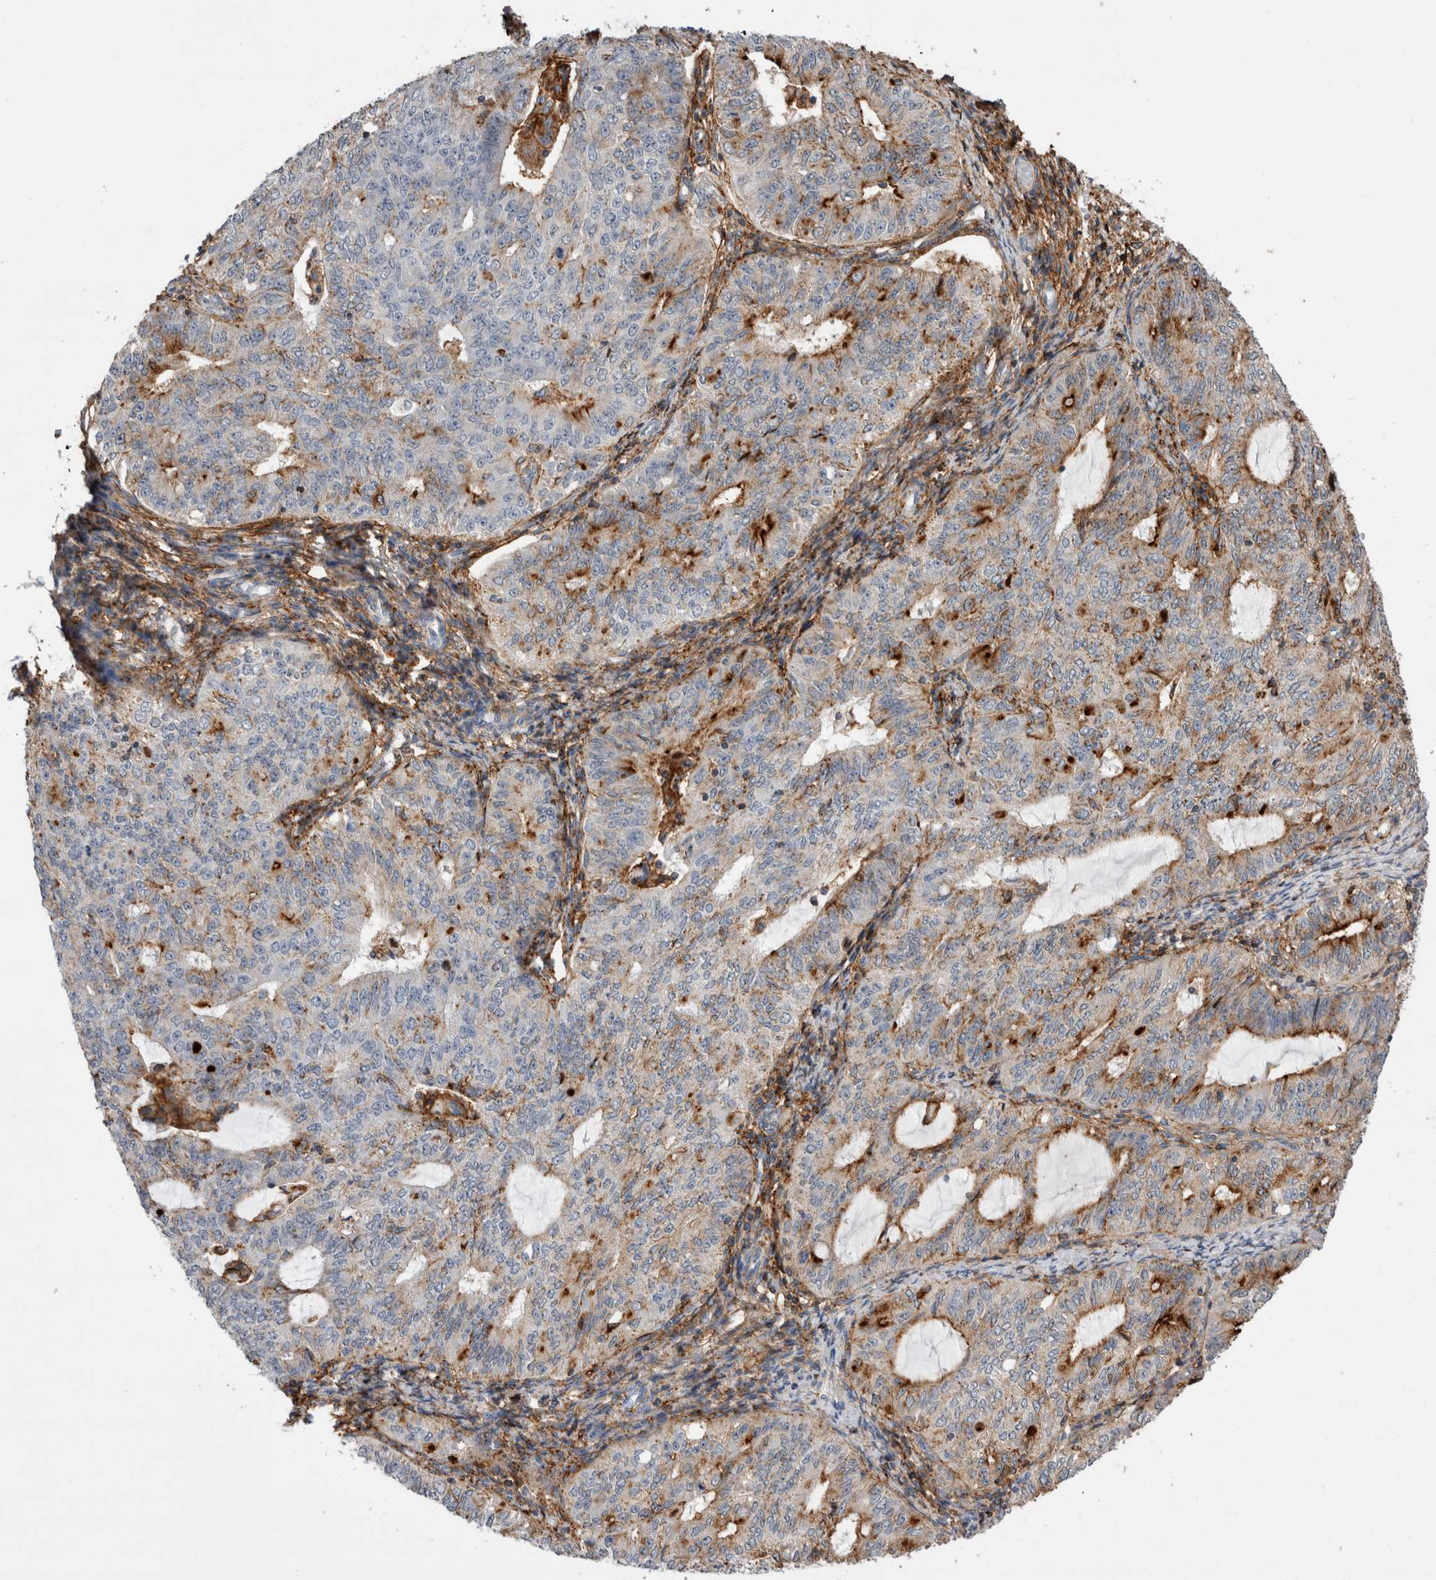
{"staining": {"intensity": "moderate", "quantity": "25%-75%", "location": "cytoplasmic/membranous"}, "tissue": "endometrial cancer", "cell_type": "Tumor cells", "image_type": "cancer", "snomed": [{"axis": "morphology", "description": "Adenocarcinoma, NOS"}, {"axis": "topography", "description": "Endometrium"}], "caption": "This photomicrograph displays IHC staining of human endometrial cancer (adenocarcinoma), with medium moderate cytoplasmic/membranous staining in about 25%-75% of tumor cells.", "gene": "CCDC88B", "patient": {"sex": "female", "age": 32}}